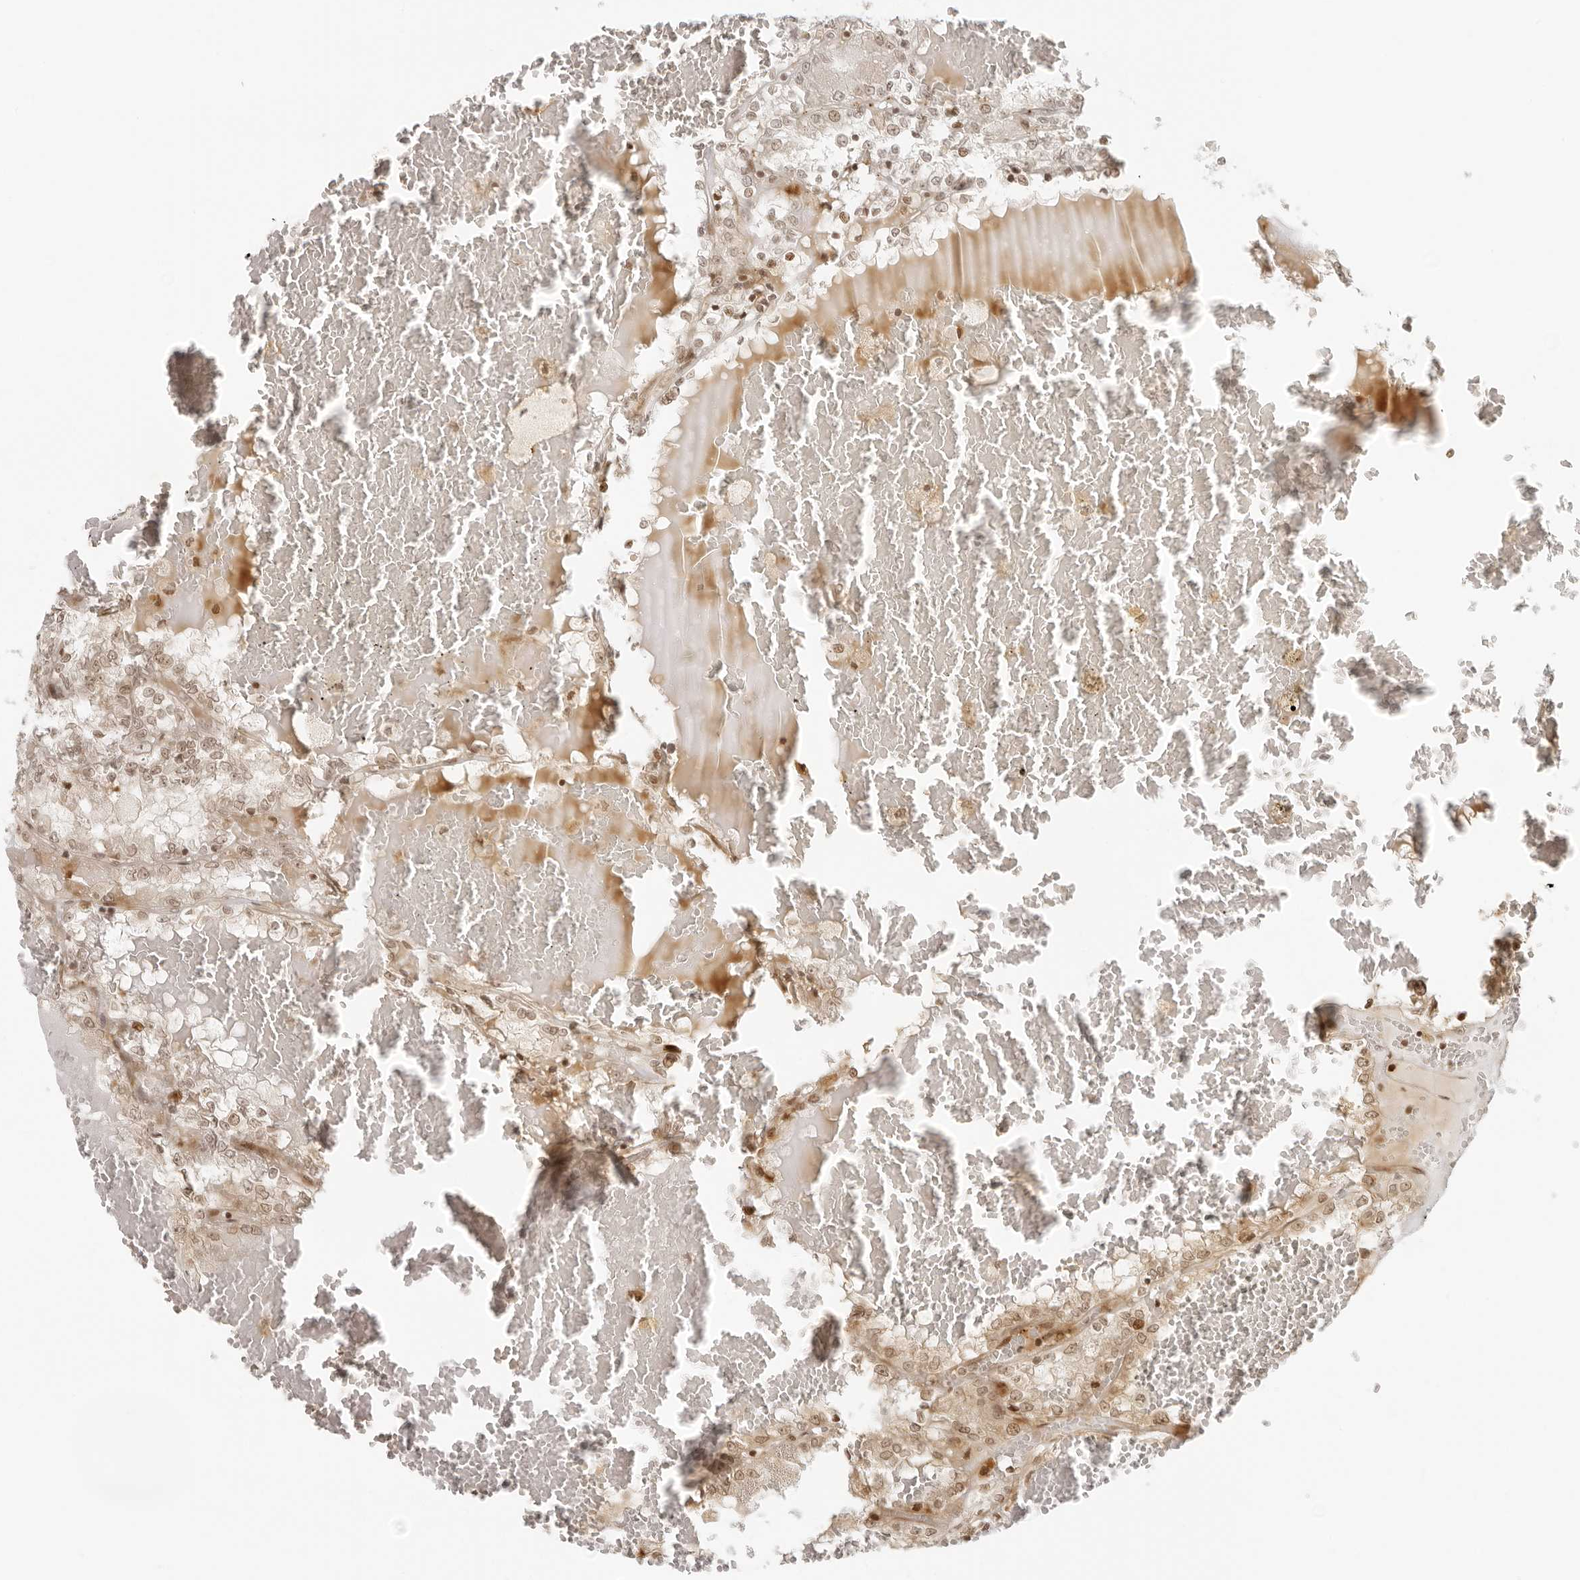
{"staining": {"intensity": "weak", "quantity": ">75%", "location": "cytoplasmic/membranous,nuclear"}, "tissue": "renal cancer", "cell_type": "Tumor cells", "image_type": "cancer", "snomed": [{"axis": "morphology", "description": "Adenocarcinoma, NOS"}, {"axis": "topography", "description": "Kidney"}], "caption": "This is a micrograph of IHC staining of renal cancer (adenocarcinoma), which shows weak staining in the cytoplasmic/membranous and nuclear of tumor cells.", "gene": "ZNF407", "patient": {"sex": "female", "age": 56}}